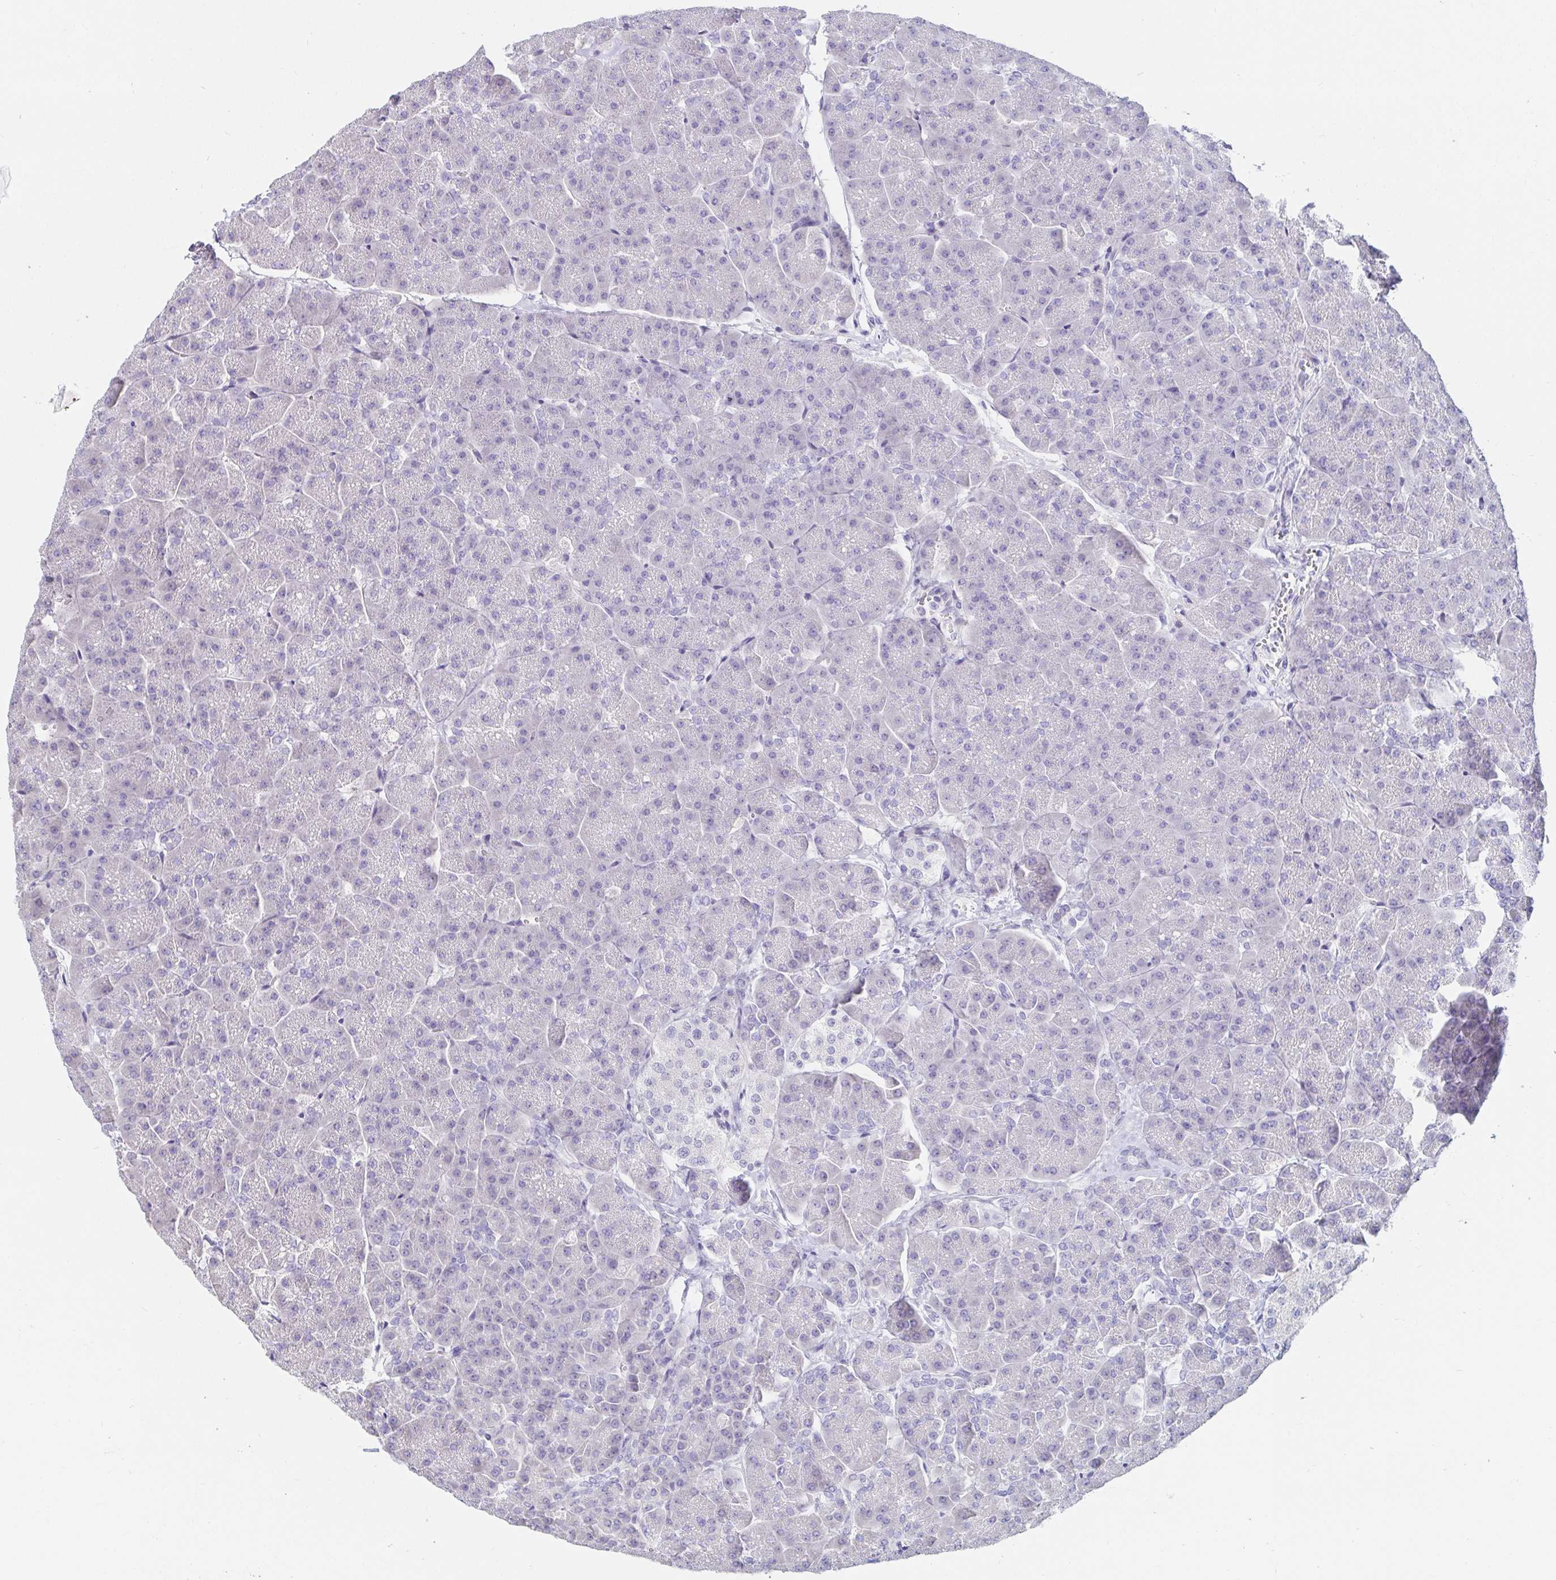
{"staining": {"intensity": "negative", "quantity": "none", "location": "none"}, "tissue": "pancreas", "cell_type": "Exocrine glandular cells", "image_type": "normal", "snomed": [{"axis": "morphology", "description": "Normal tissue, NOS"}, {"axis": "topography", "description": "Pancreas"}, {"axis": "topography", "description": "Peripheral nerve tissue"}], "caption": "The histopathology image displays no significant positivity in exocrine glandular cells of pancreas.", "gene": "C4orf17", "patient": {"sex": "male", "age": 54}}